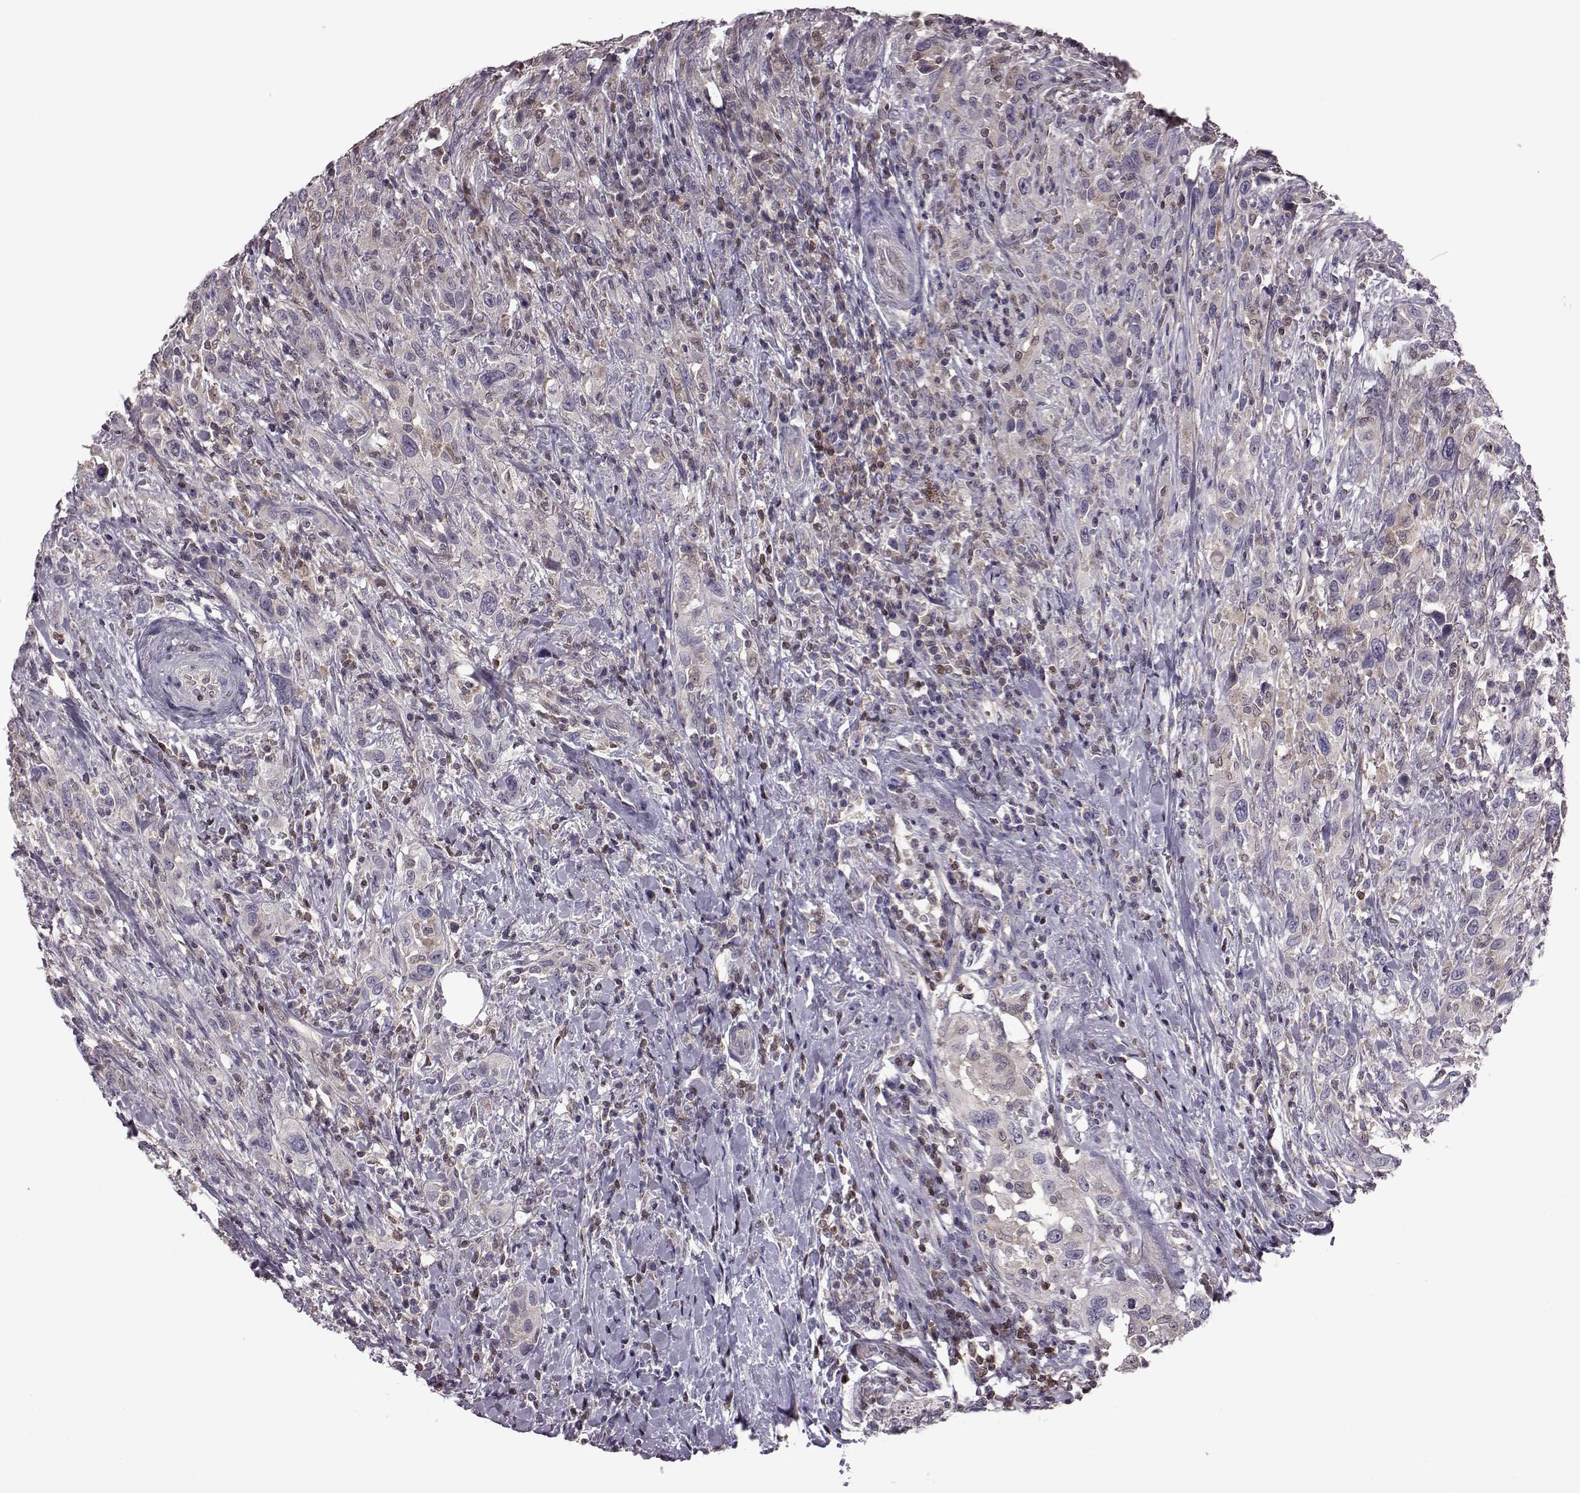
{"staining": {"intensity": "negative", "quantity": "none", "location": "none"}, "tissue": "urothelial cancer", "cell_type": "Tumor cells", "image_type": "cancer", "snomed": [{"axis": "morphology", "description": "Urothelial carcinoma, NOS"}, {"axis": "morphology", "description": "Urothelial carcinoma, High grade"}, {"axis": "topography", "description": "Urinary bladder"}], "caption": "An immunohistochemistry image of urothelial cancer is shown. There is no staining in tumor cells of urothelial cancer.", "gene": "CDC42SE1", "patient": {"sex": "female", "age": 64}}